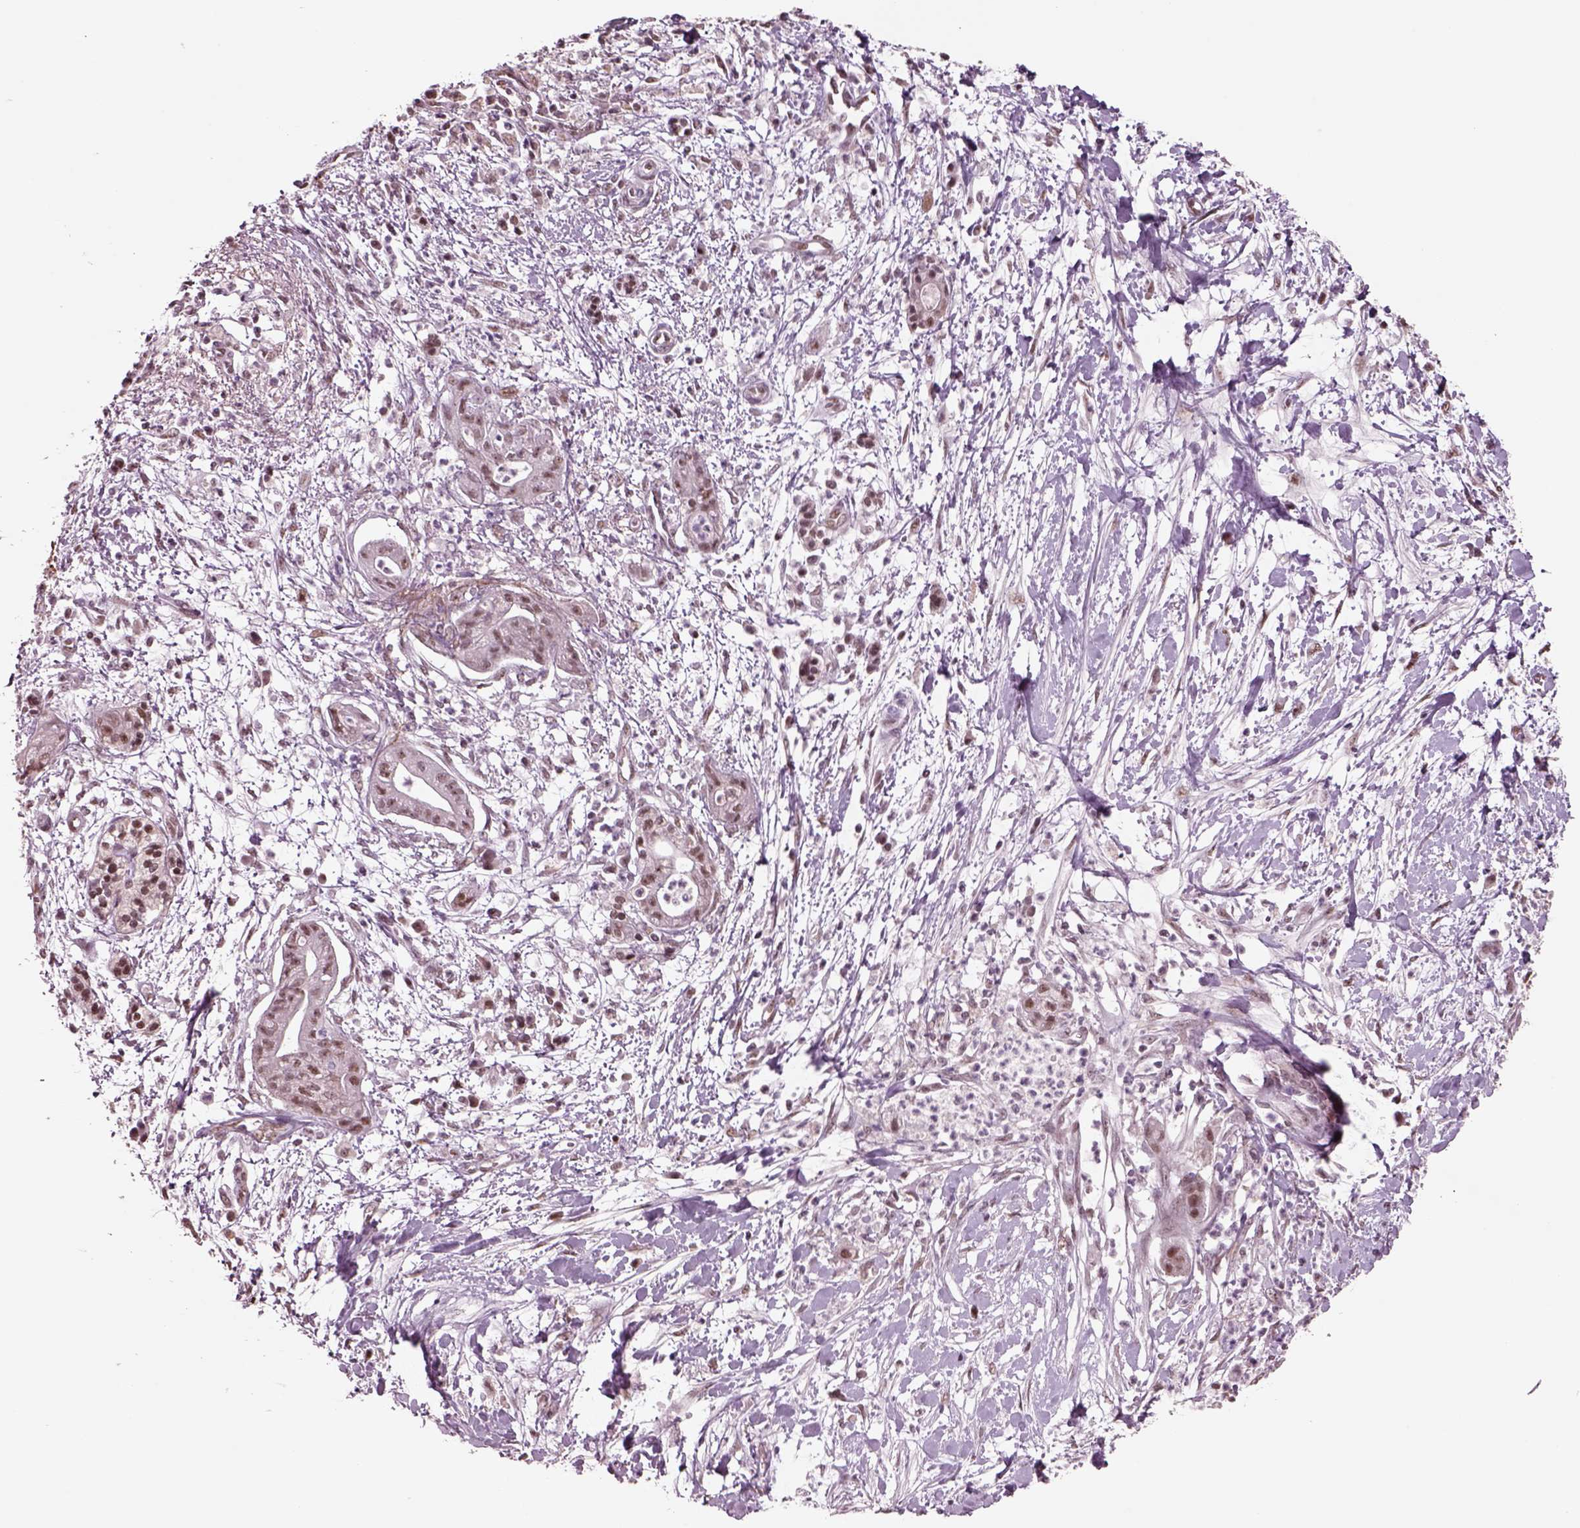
{"staining": {"intensity": "weak", "quantity": "25%-75%", "location": "nuclear"}, "tissue": "pancreatic cancer", "cell_type": "Tumor cells", "image_type": "cancer", "snomed": [{"axis": "morphology", "description": "Normal tissue, NOS"}, {"axis": "morphology", "description": "Adenocarcinoma, NOS"}, {"axis": "topography", "description": "Lymph node"}, {"axis": "topography", "description": "Pancreas"}], "caption": "About 25%-75% of tumor cells in pancreatic adenocarcinoma display weak nuclear protein expression as visualized by brown immunohistochemical staining.", "gene": "SEPHS1", "patient": {"sex": "female", "age": 58}}